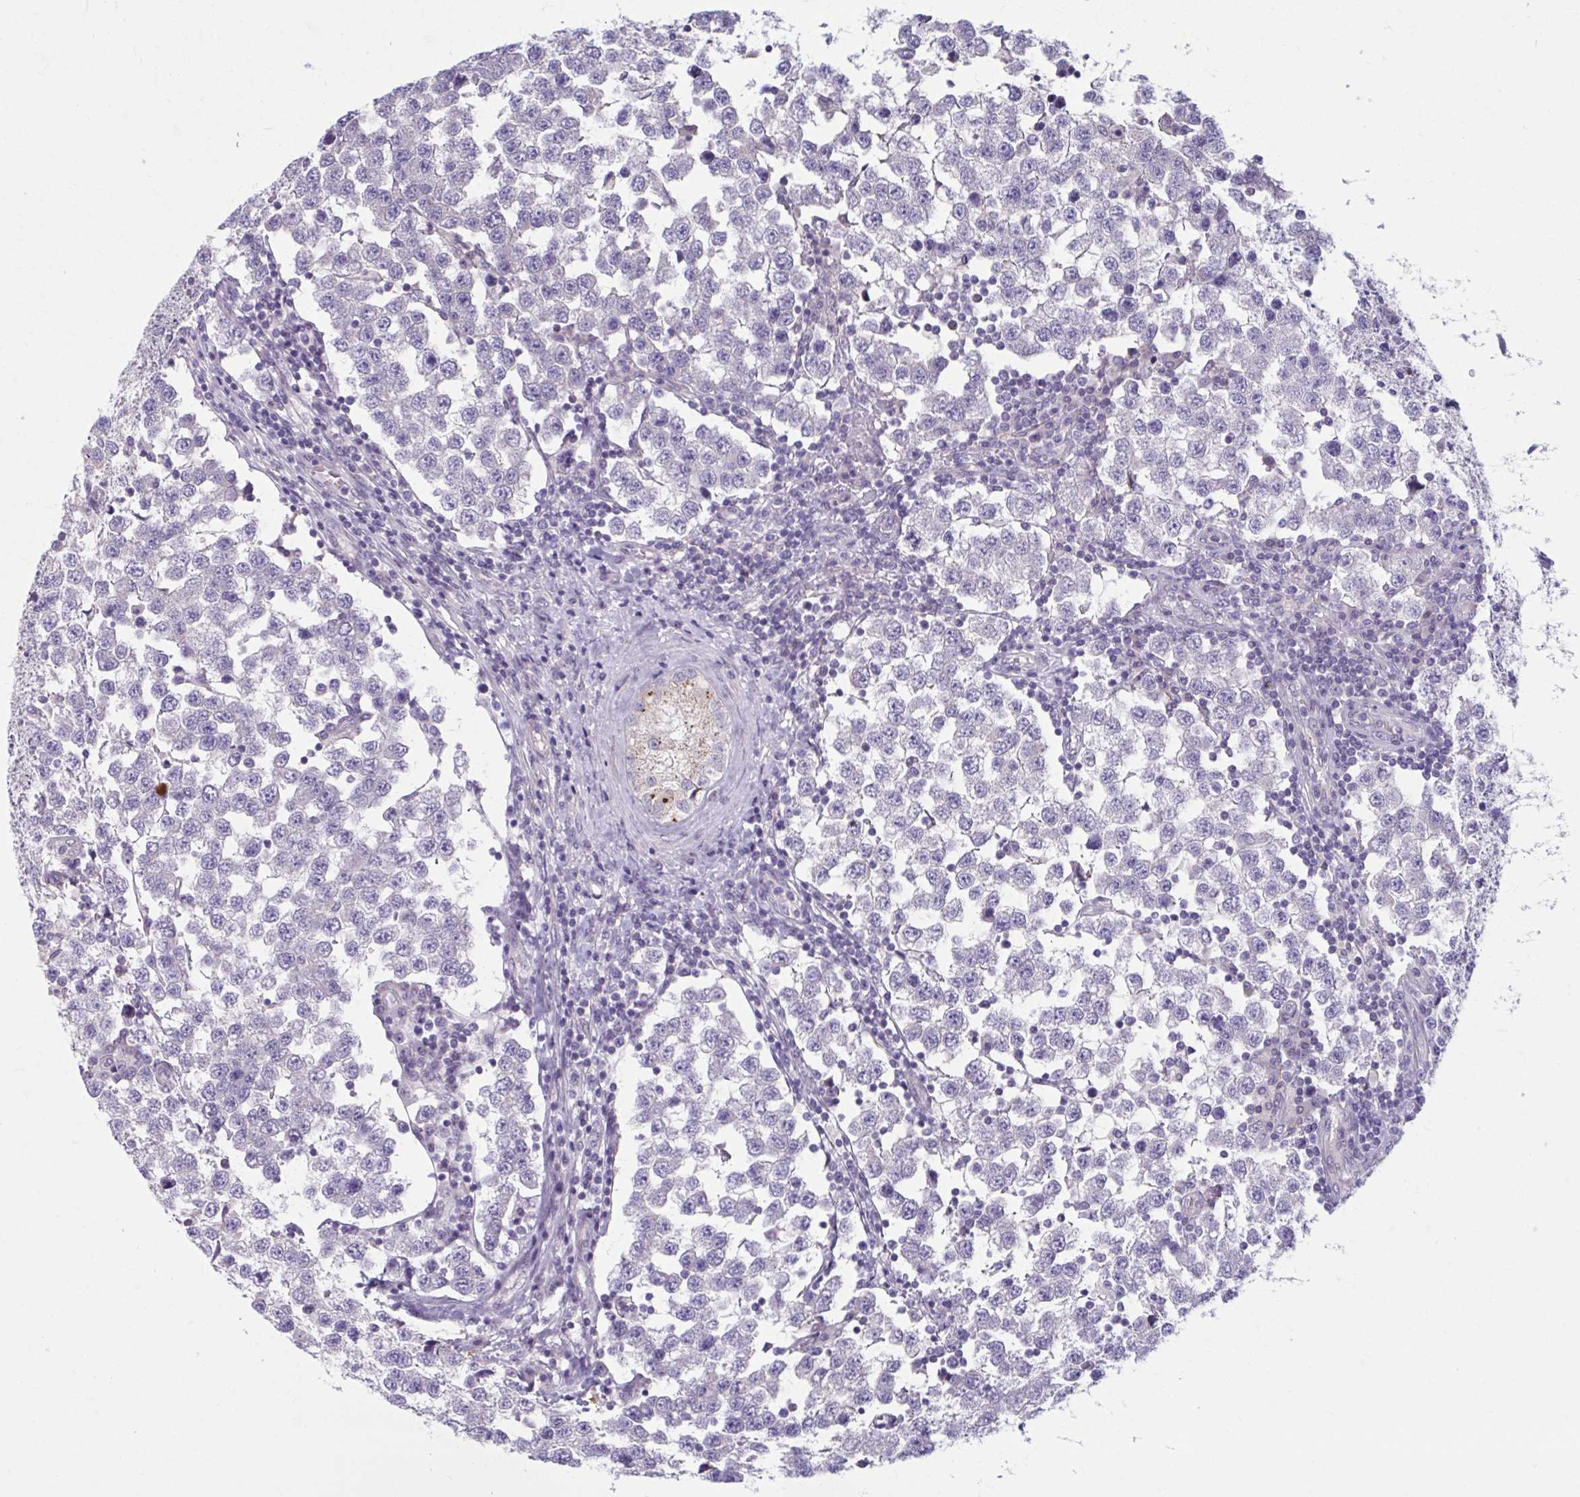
{"staining": {"intensity": "negative", "quantity": "none", "location": "none"}, "tissue": "testis cancer", "cell_type": "Tumor cells", "image_type": "cancer", "snomed": [{"axis": "morphology", "description": "Seminoma, NOS"}, {"axis": "topography", "description": "Testis"}], "caption": "Immunohistochemistry of human testis seminoma exhibits no positivity in tumor cells.", "gene": "CHST3", "patient": {"sex": "male", "age": 34}}